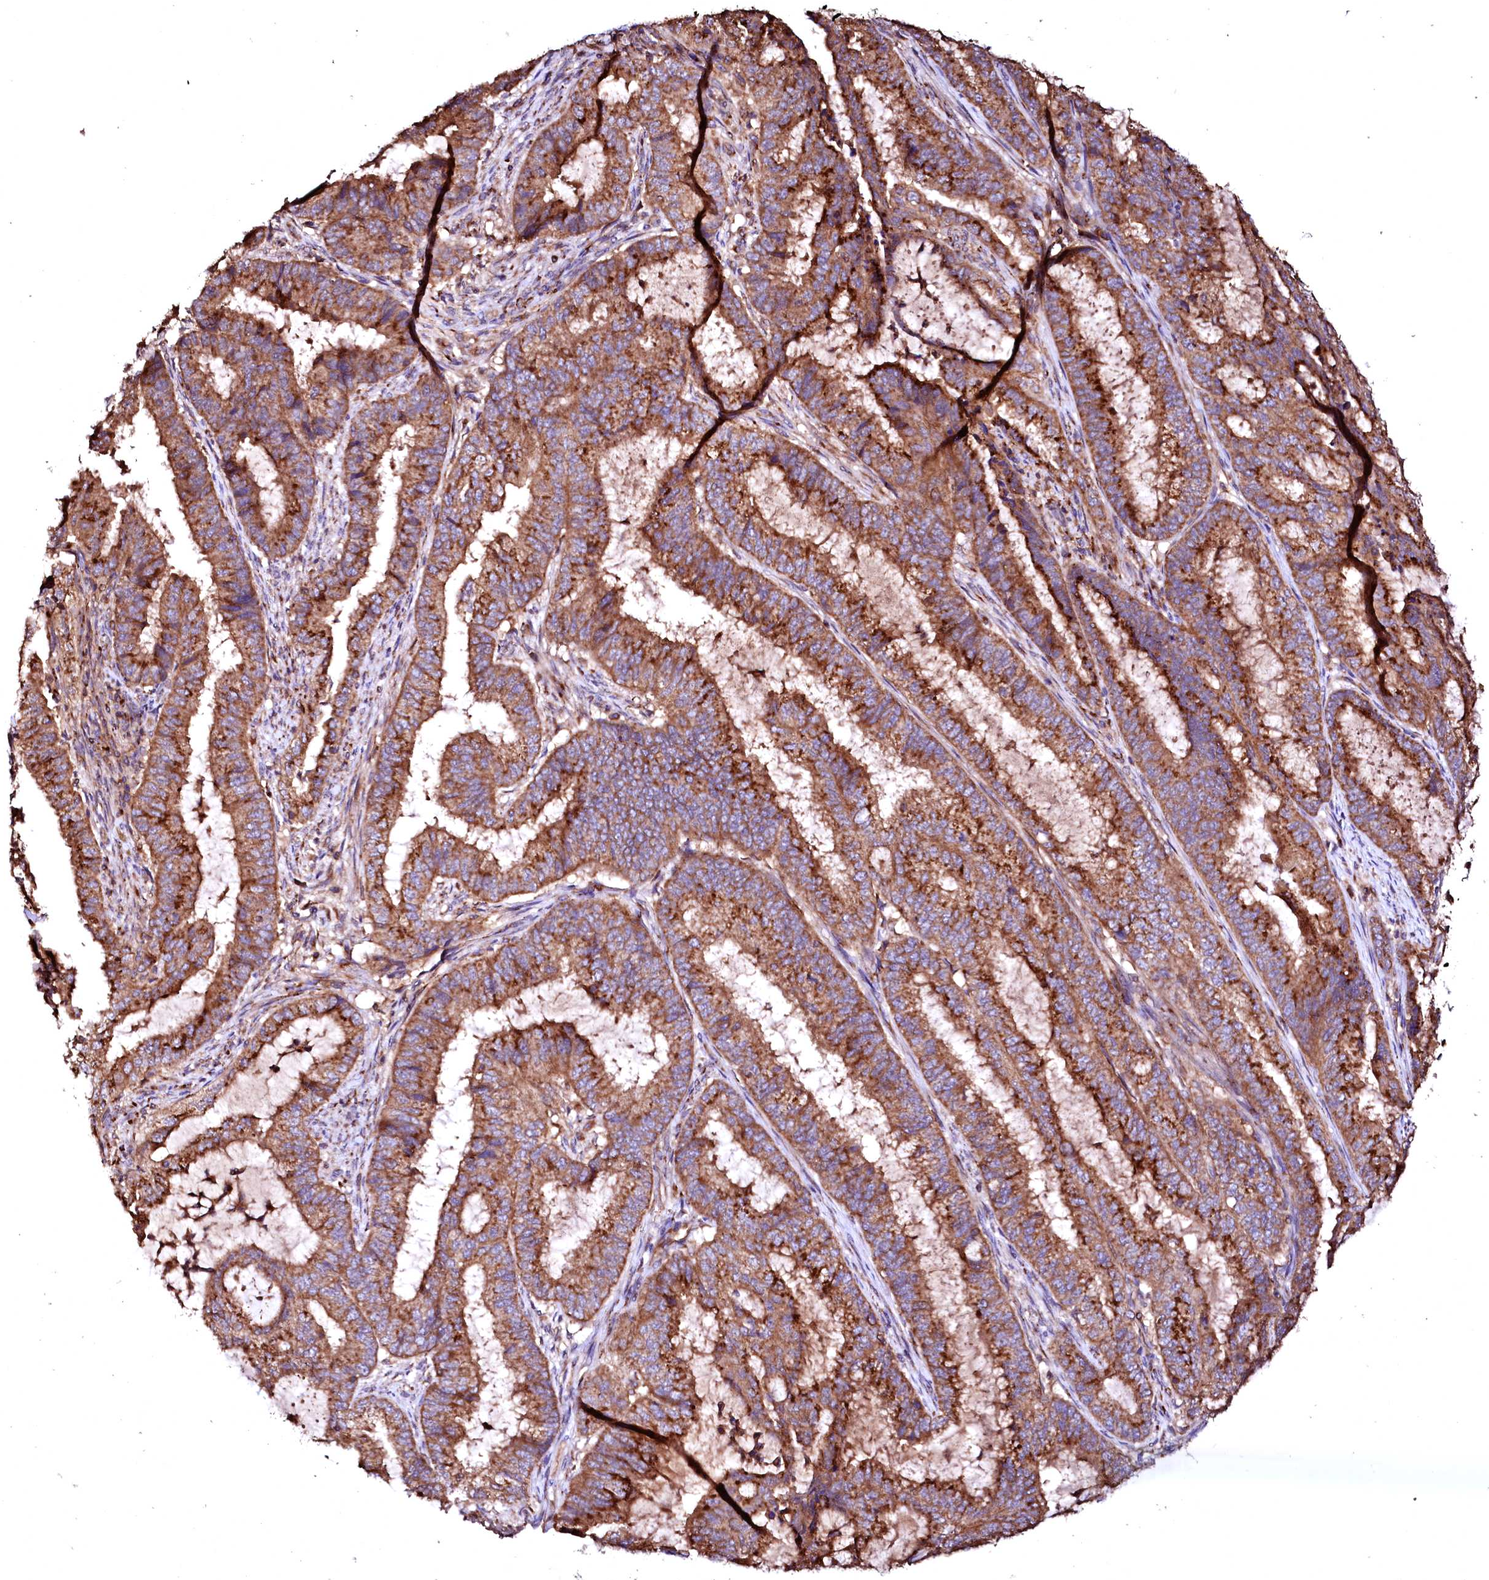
{"staining": {"intensity": "strong", "quantity": ">75%", "location": "cytoplasmic/membranous"}, "tissue": "endometrial cancer", "cell_type": "Tumor cells", "image_type": "cancer", "snomed": [{"axis": "morphology", "description": "Adenocarcinoma, NOS"}, {"axis": "topography", "description": "Endometrium"}], "caption": "Strong cytoplasmic/membranous protein staining is identified in approximately >75% of tumor cells in adenocarcinoma (endometrial). The staining was performed using DAB to visualize the protein expression in brown, while the nuclei were stained in blue with hematoxylin (Magnification: 20x).", "gene": "ST3GAL1", "patient": {"sex": "female", "age": 51}}